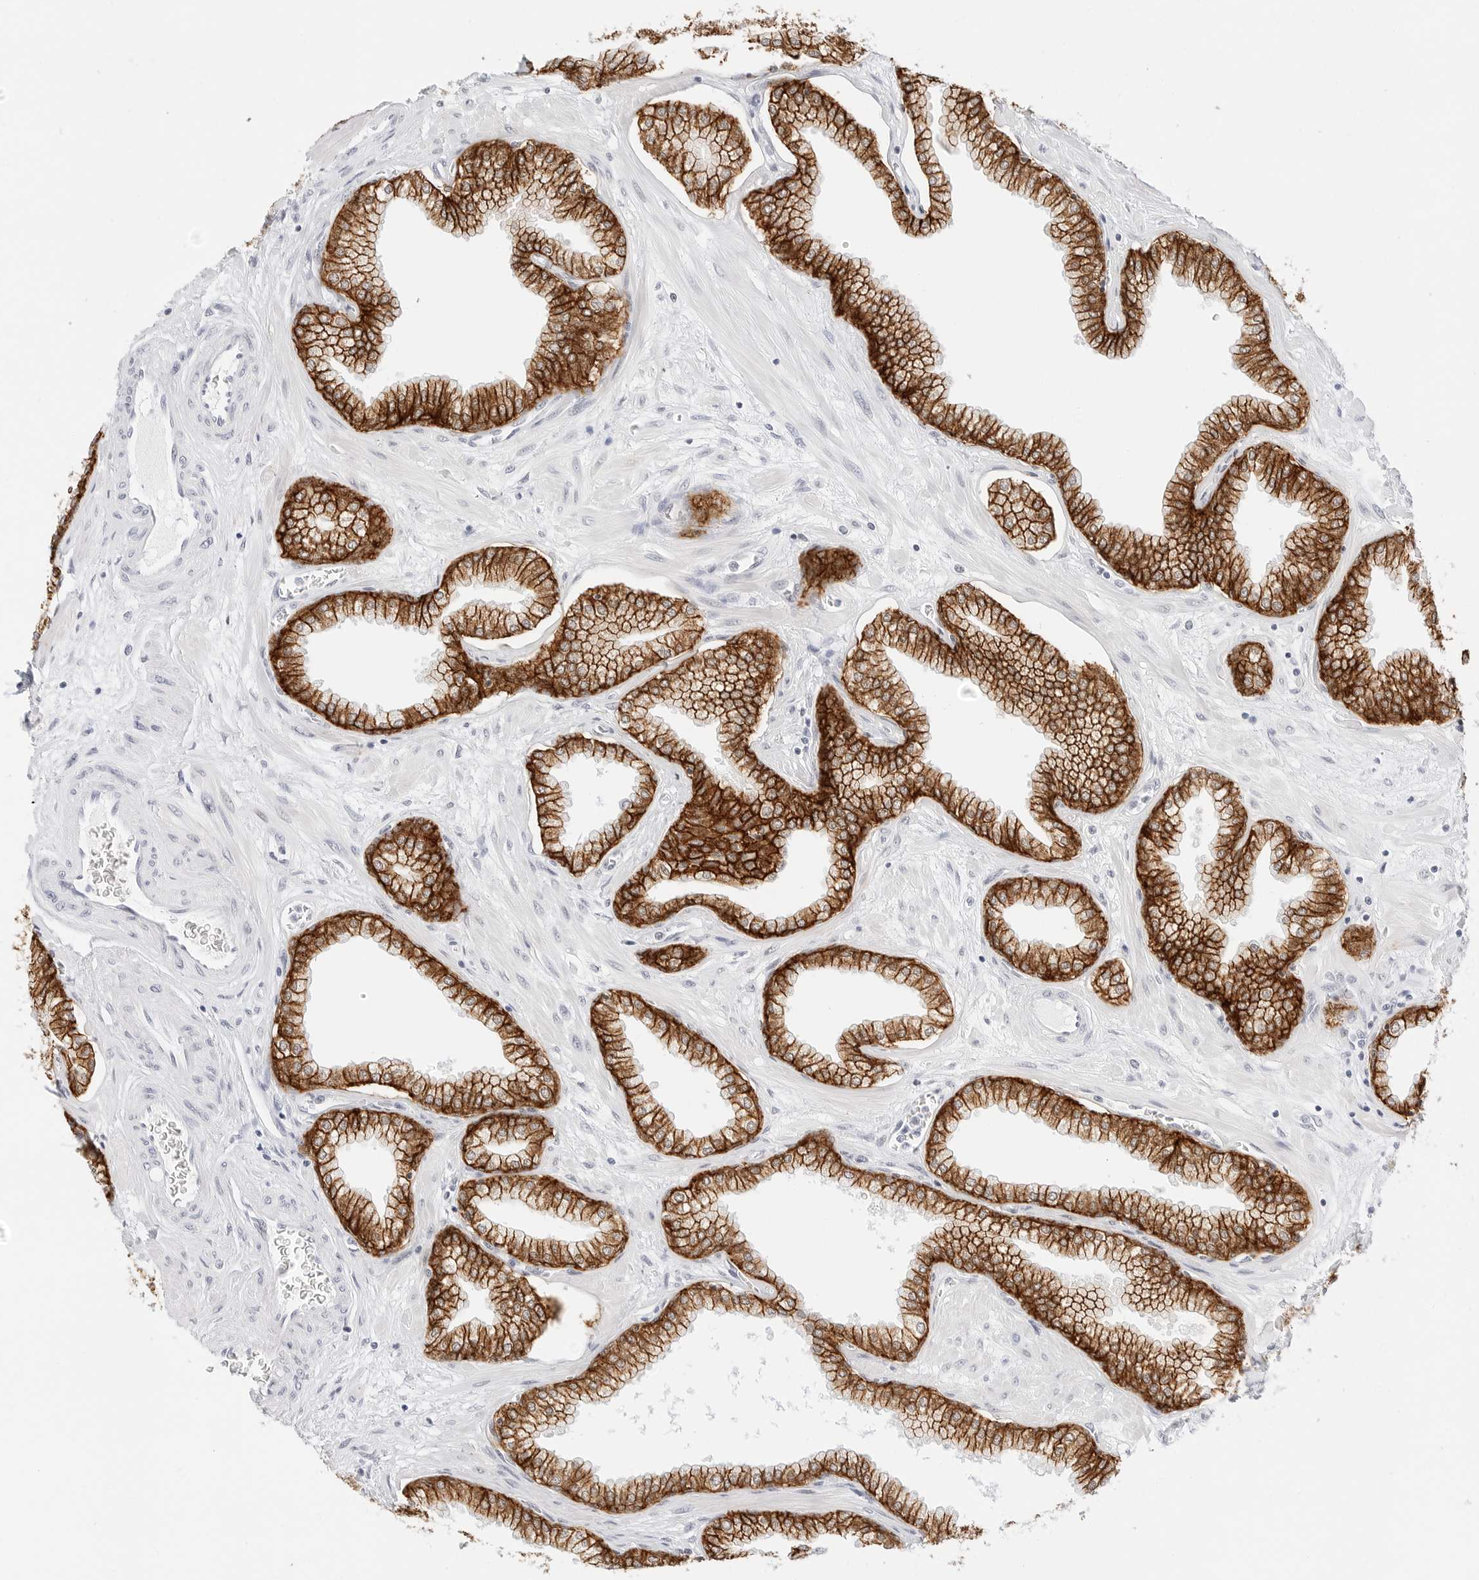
{"staining": {"intensity": "strong", "quantity": ">75%", "location": "cytoplasmic/membranous"}, "tissue": "prostate", "cell_type": "Glandular cells", "image_type": "normal", "snomed": [{"axis": "morphology", "description": "Normal tissue, NOS"}, {"axis": "morphology", "description": "Urothelial carcinoma, Low grade"}, {"axis": "topography", "description": "Urinary bladder"}, {"axis": "topography", "description": "Prostate"}], "caption": "Prostate stained with a brown dye exhibits strong cytoplasmic/membranous positive expression in approximately >75% of glandular cells.", "gene": "CDH1", "patient": {"sex": "male", "age": 60}}